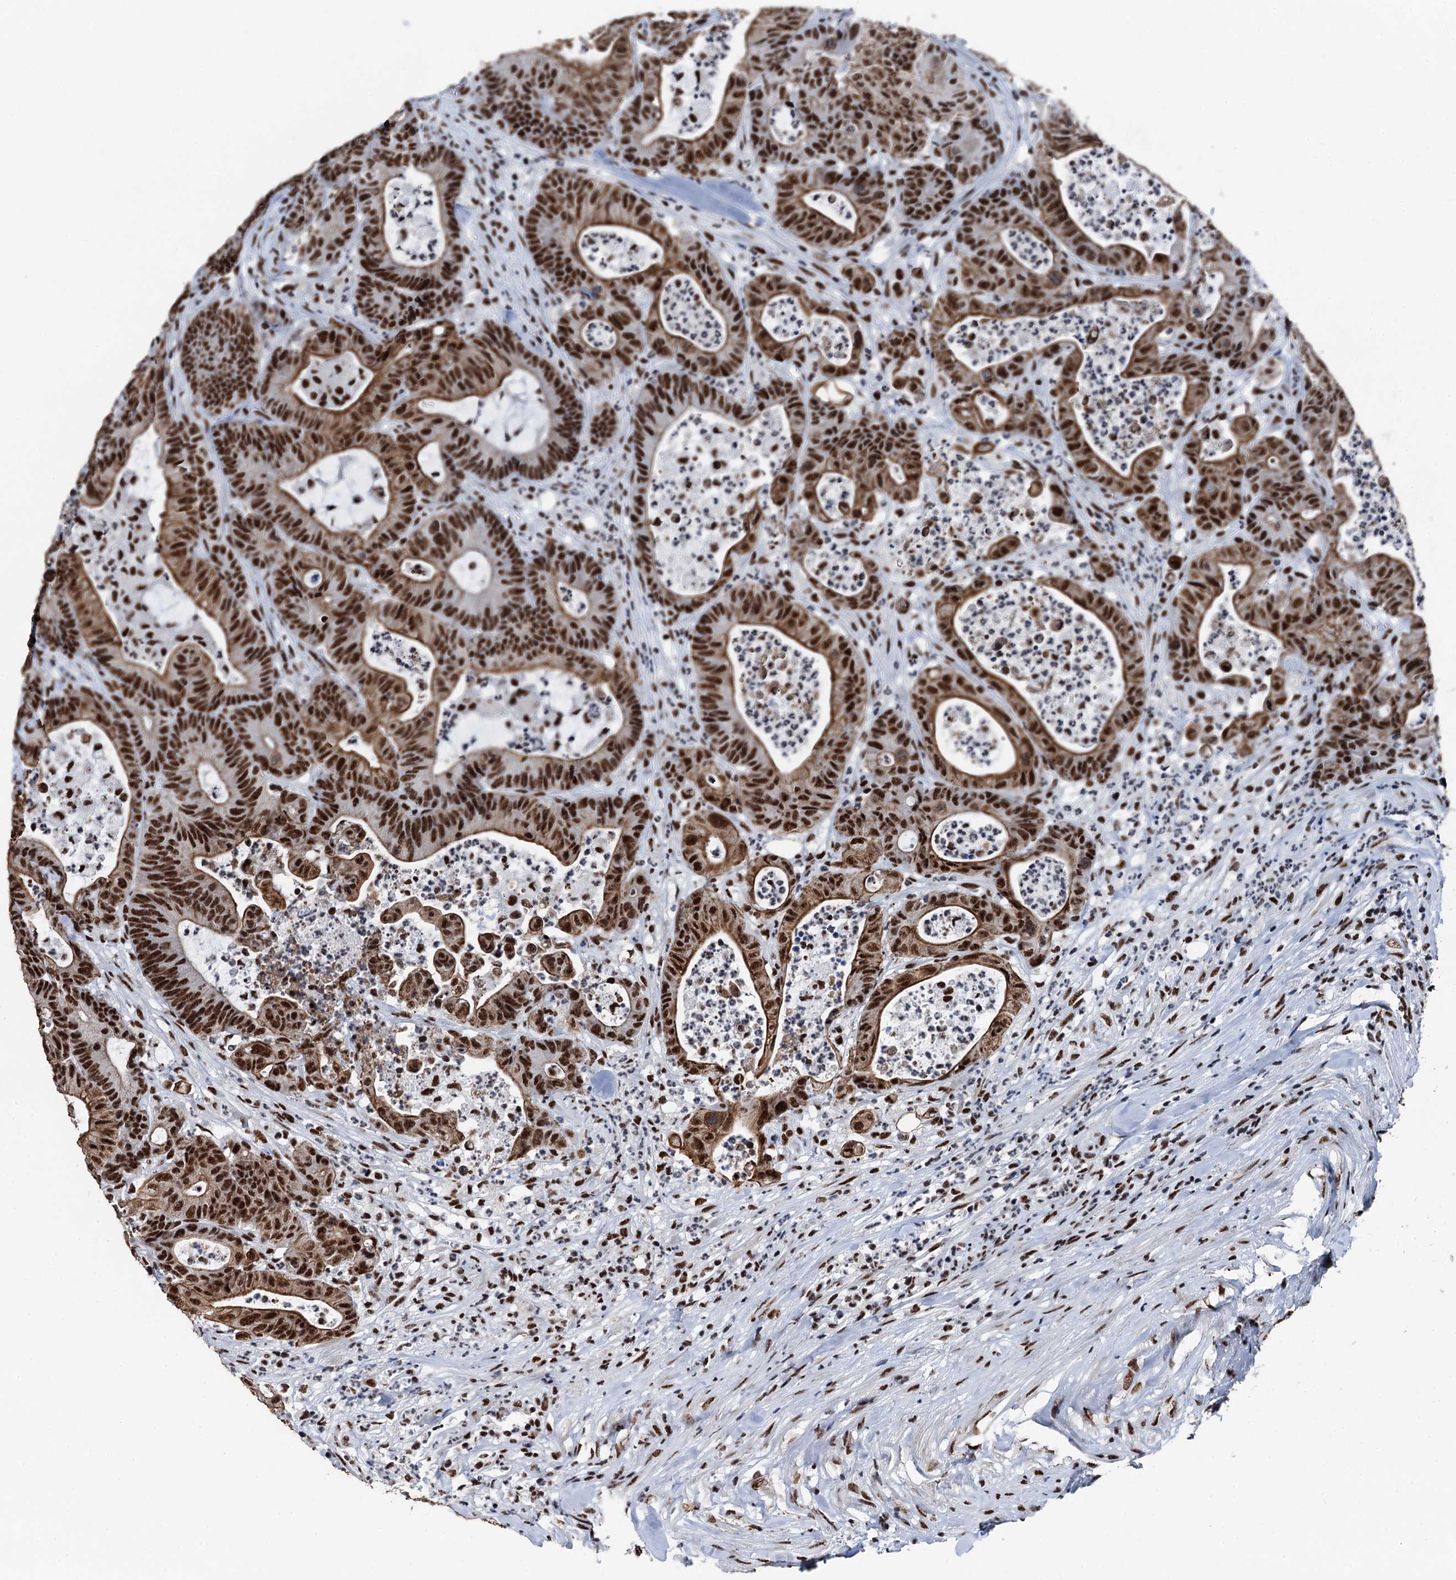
{"staining": {"intensity": "strong", "quantity": ">75%", "location": "nuclear"}, "tissue": "colorectal cancer", "cell_type": "Tumor cells", "image_type": "cancer", "snomed": [{"axis": "morphology", "description": "Adenocarcinoma, NOS"}, {"axis": "topography", "description": "Colon"}], "caption": "High-power microscopy captured an IHC histopathology image of colorectal adenocarcinoma, revealing strong nuclear positivity in about >75% of tumor cells.", "gene": "DDX23", "patient": {"sex": "female", "age": 84}}